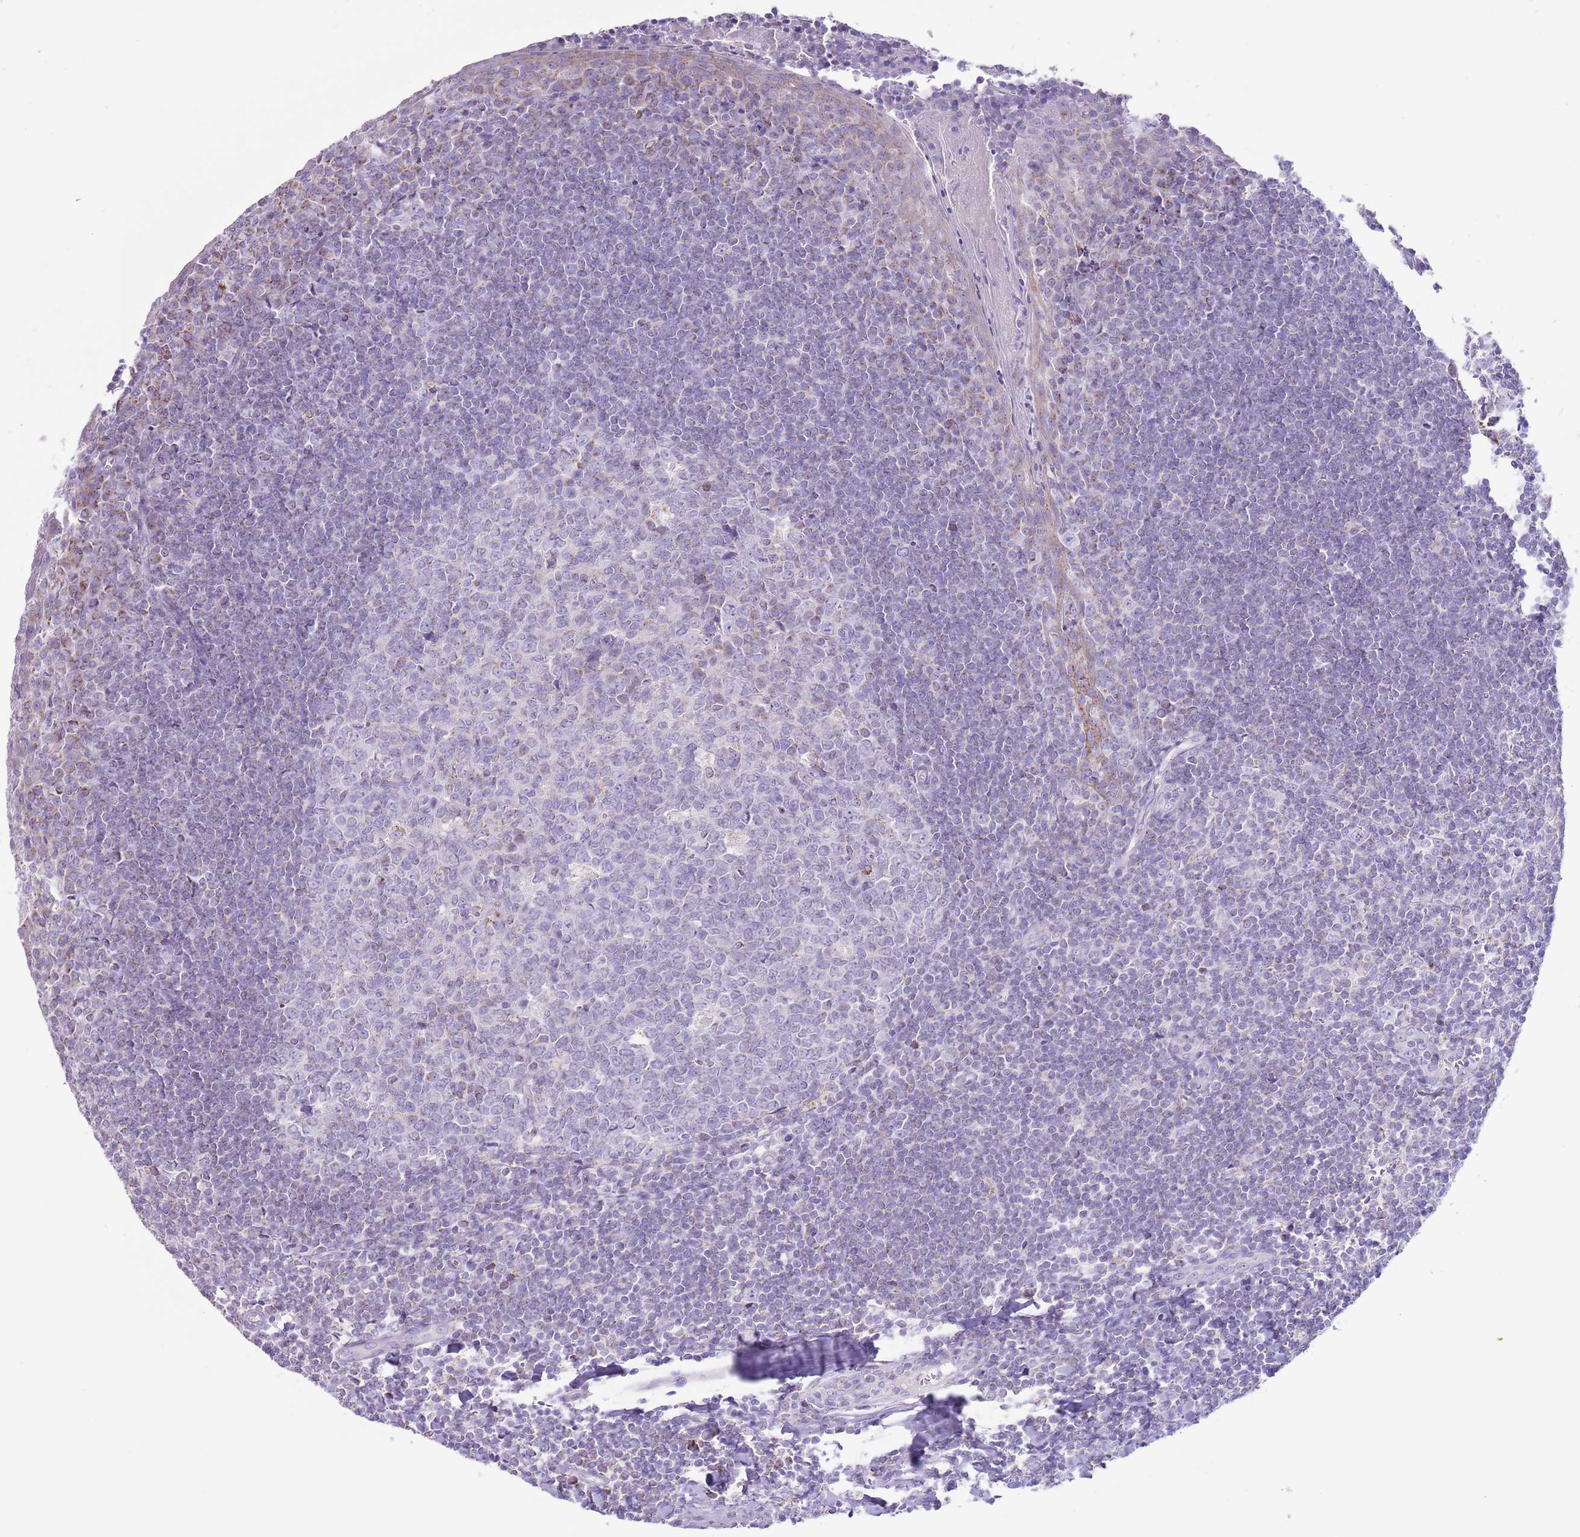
{"staining": {"intensity": "weak", "quantity": "<25%", "location": "cytoplasmic/membranous"}, "tissue": "tonsil", "cell_type": "Germinal center cells", "image_type": "normal", "snomed": [{"axis": "morphology", "description": "Normal tissue, NOS"}, {"axis": "topography", "description": "Tonsil"}], "caption": "IHC image of normal human tonsil stained for a protein (brown), which shows no staining in germinal center cells. The staining was performed using DAB (3,3'-diaminobenzidine) to visualize the protein expression in brown, while the nuclei were stained in blue with hematoxylin (Magnification: 20x).", "gene": "ATP6V1B1", "patient": {"sex": "male", "age": 27}}